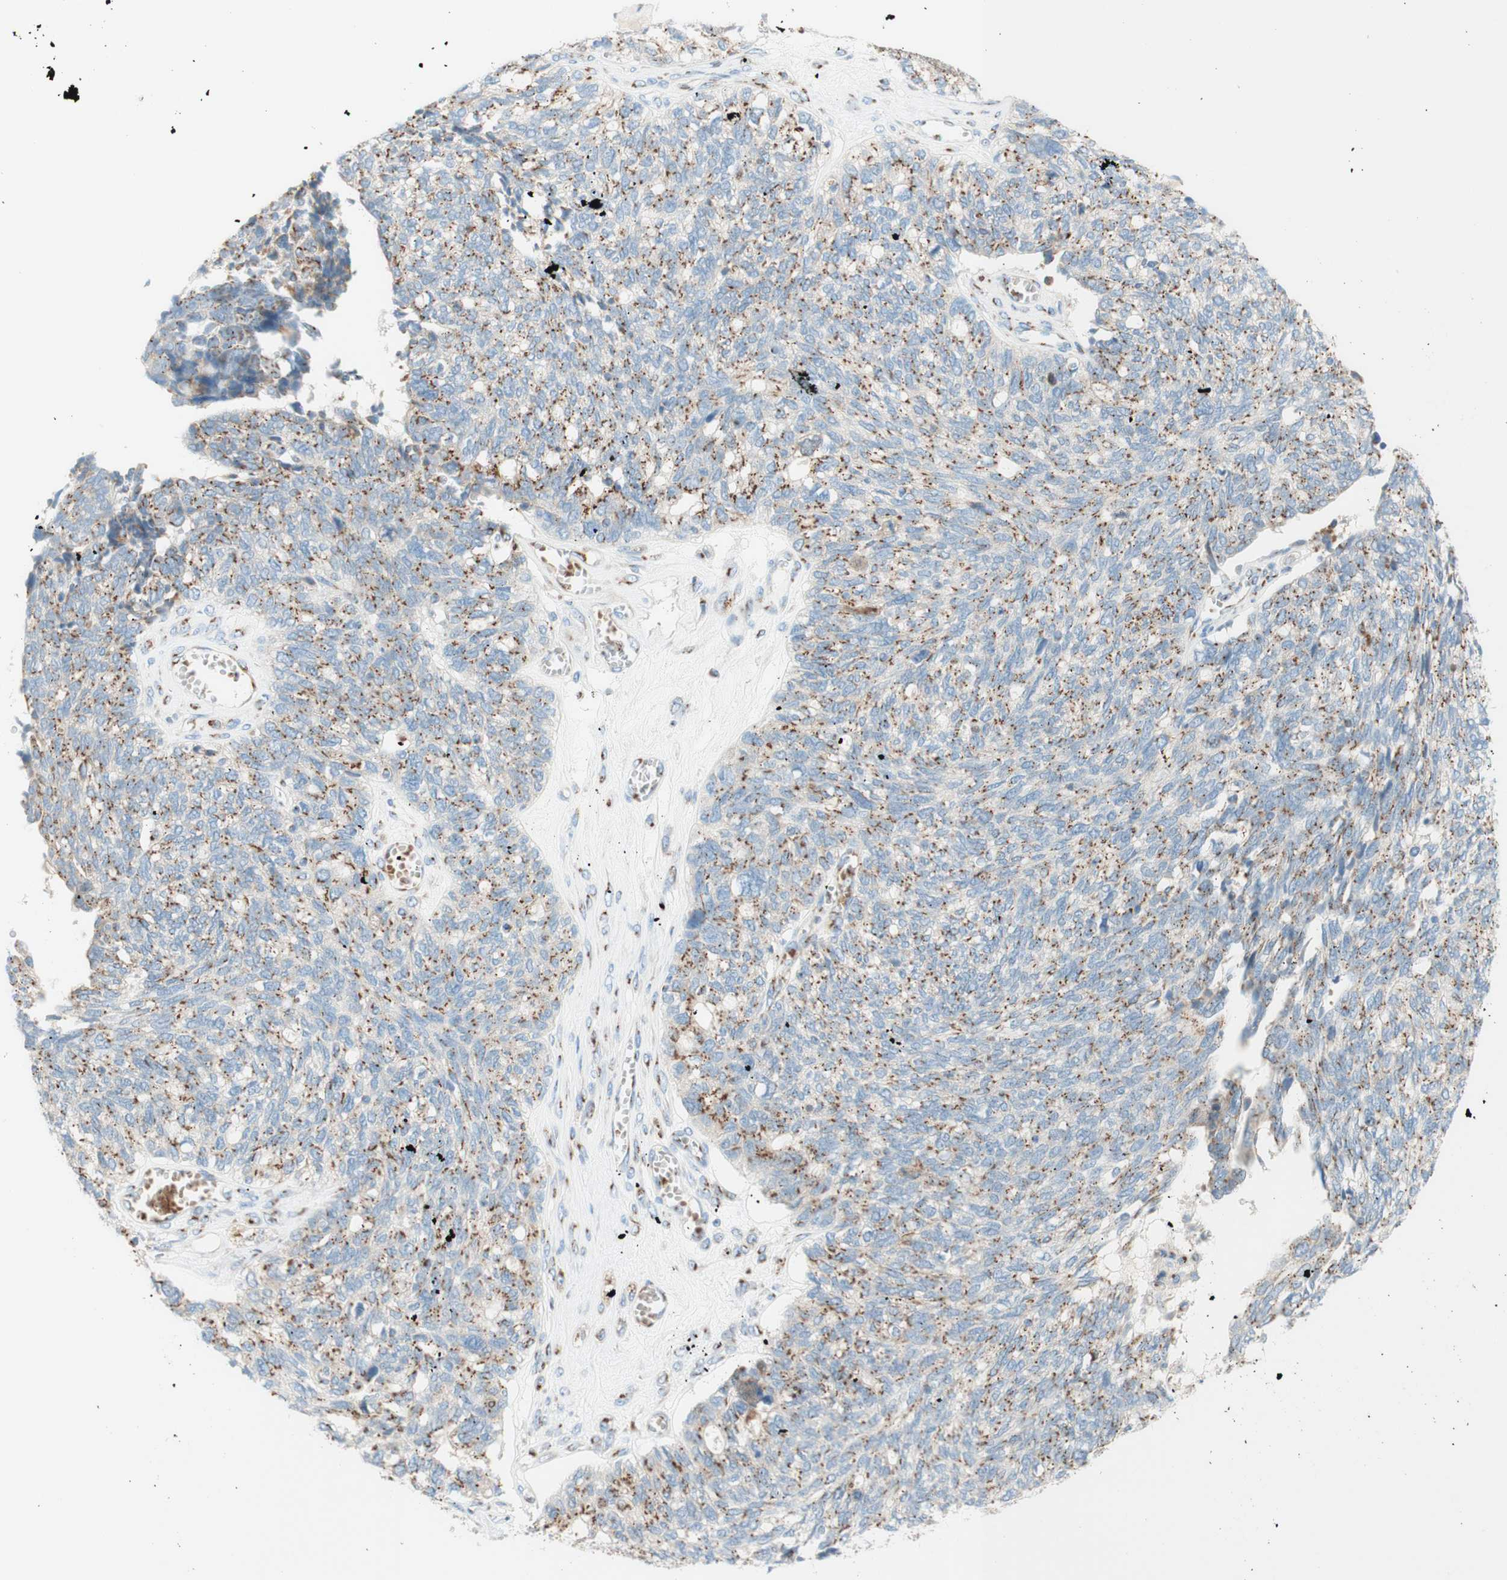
{"staining": {"intensity": "moderate", "quantity": "25%-75%", "location": "cytoplasmic/membranous"}, "tissue": "ovarian cancer", "cell_type": "Tumor cells", "image_type": "cancer", "snomed": [{"axis": "morphology", "description": "Cystadenocarcinoma, serous, NOS"}, {"axis": "topography", "description": "Ovary"}], "caption": "Brown immunohistochemical staining in human ovarian cancer (serous cystadenocarcinoma) reveals moderate cytoplasmic/membranous expression in approximately 25%-75% of tumor cells.", "gene": "GOLGB1", "patient": {"sex": "female", "age": 79}}